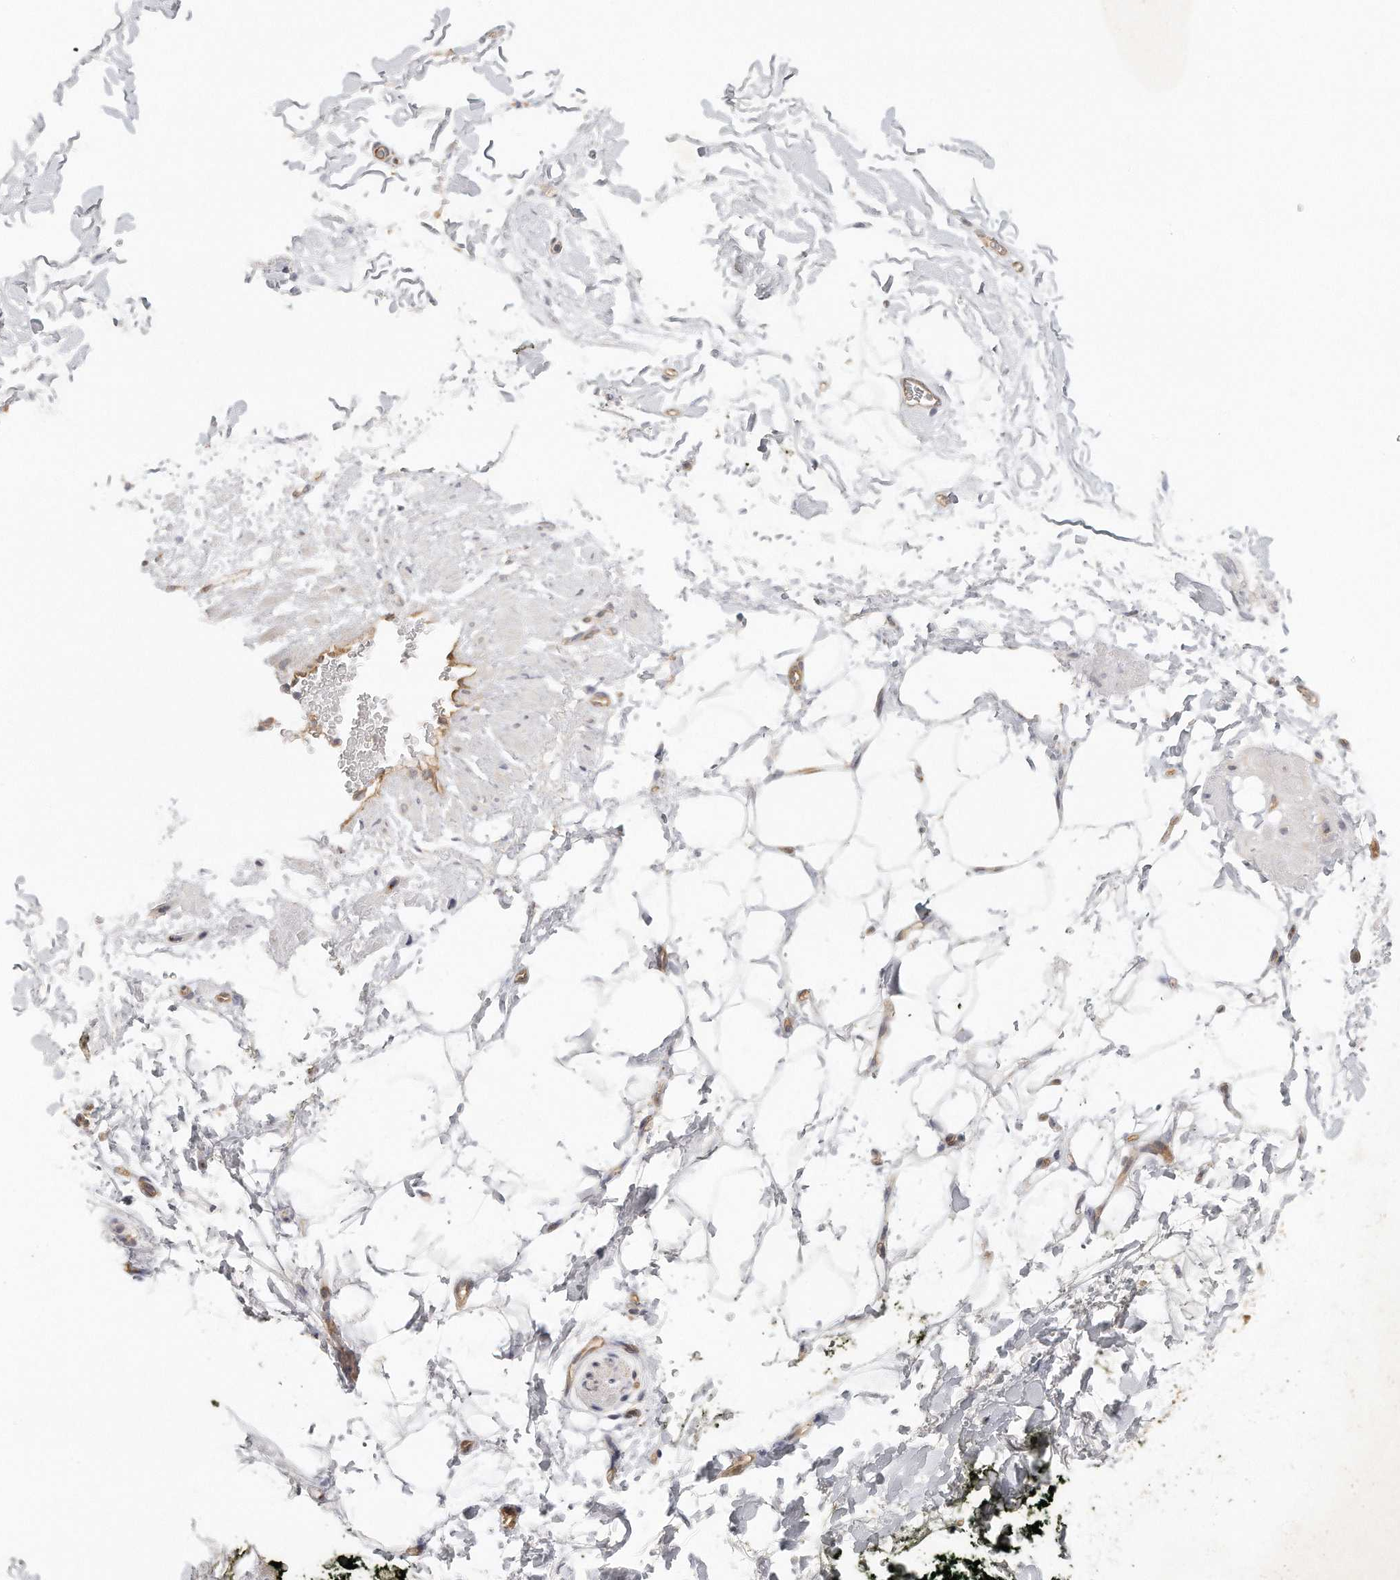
{"staining": {"intensity": "negative", "quantity": "none", "location": "none"}, "tissue": "adipose tissue", "cell_type": "Adipocytes", "image_type": "normal", "snomed": [{"axis": "morphology", "description": "Normal tissue, NOS"}, {"axis": "morphology", "description": "Adenocarcinoma, NOS"}, {"axis": "topography", "description": "Pancreas"}, {"axis": "topography", "description": "Peripheral nerve tissue"}], "caption": "IHC histopathology image of normal human adipose tissue stained for a protein (brown), which demonstrates no positivity in adipocytes.", "gene": "MTERF4", "patient": {"sex": "male", "age": 59}}